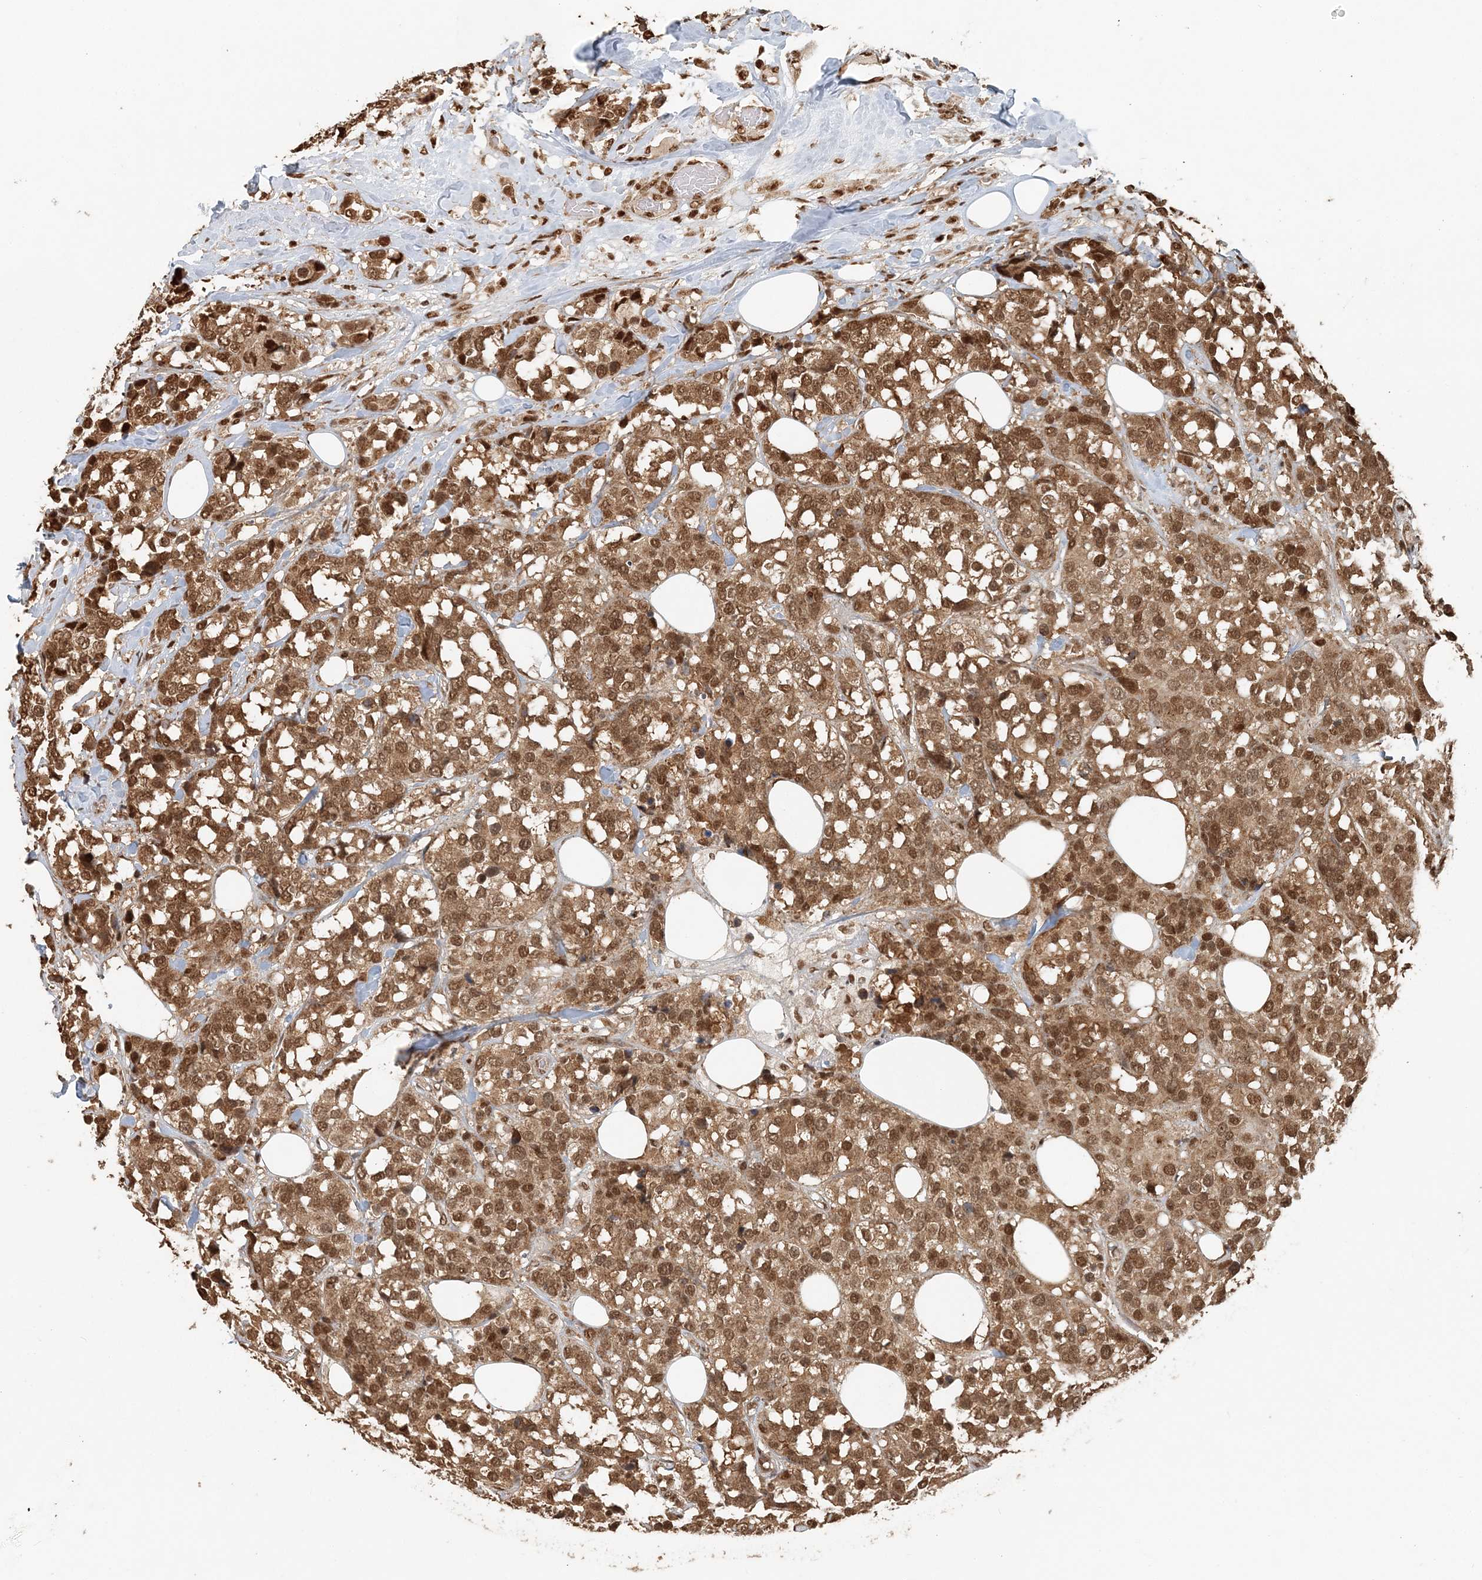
{"staining": {"intensity": "moderate", "quantity": ">75%", "location": "cytoplasmic/membranous,nuclear"}, "tissue": "breast cancer", "cell_type": "Tumor cells", "image_type": "cancer", "snomed": [{"axis": "morphology", "description": "Lobular carcinoma"}, {"axis": "topography", "description": "Breast"}], "caption": "DAB (3,3'-diaminobenzidine) immunohistochemical staining of lobular carcinoma (breast) displays moderate cytoplasmic/membranous and nuclear protein staining in about >75% of tumor cells.", "gene": "ARHGAP35", "patient": {"sex": "female", "age": 59}}